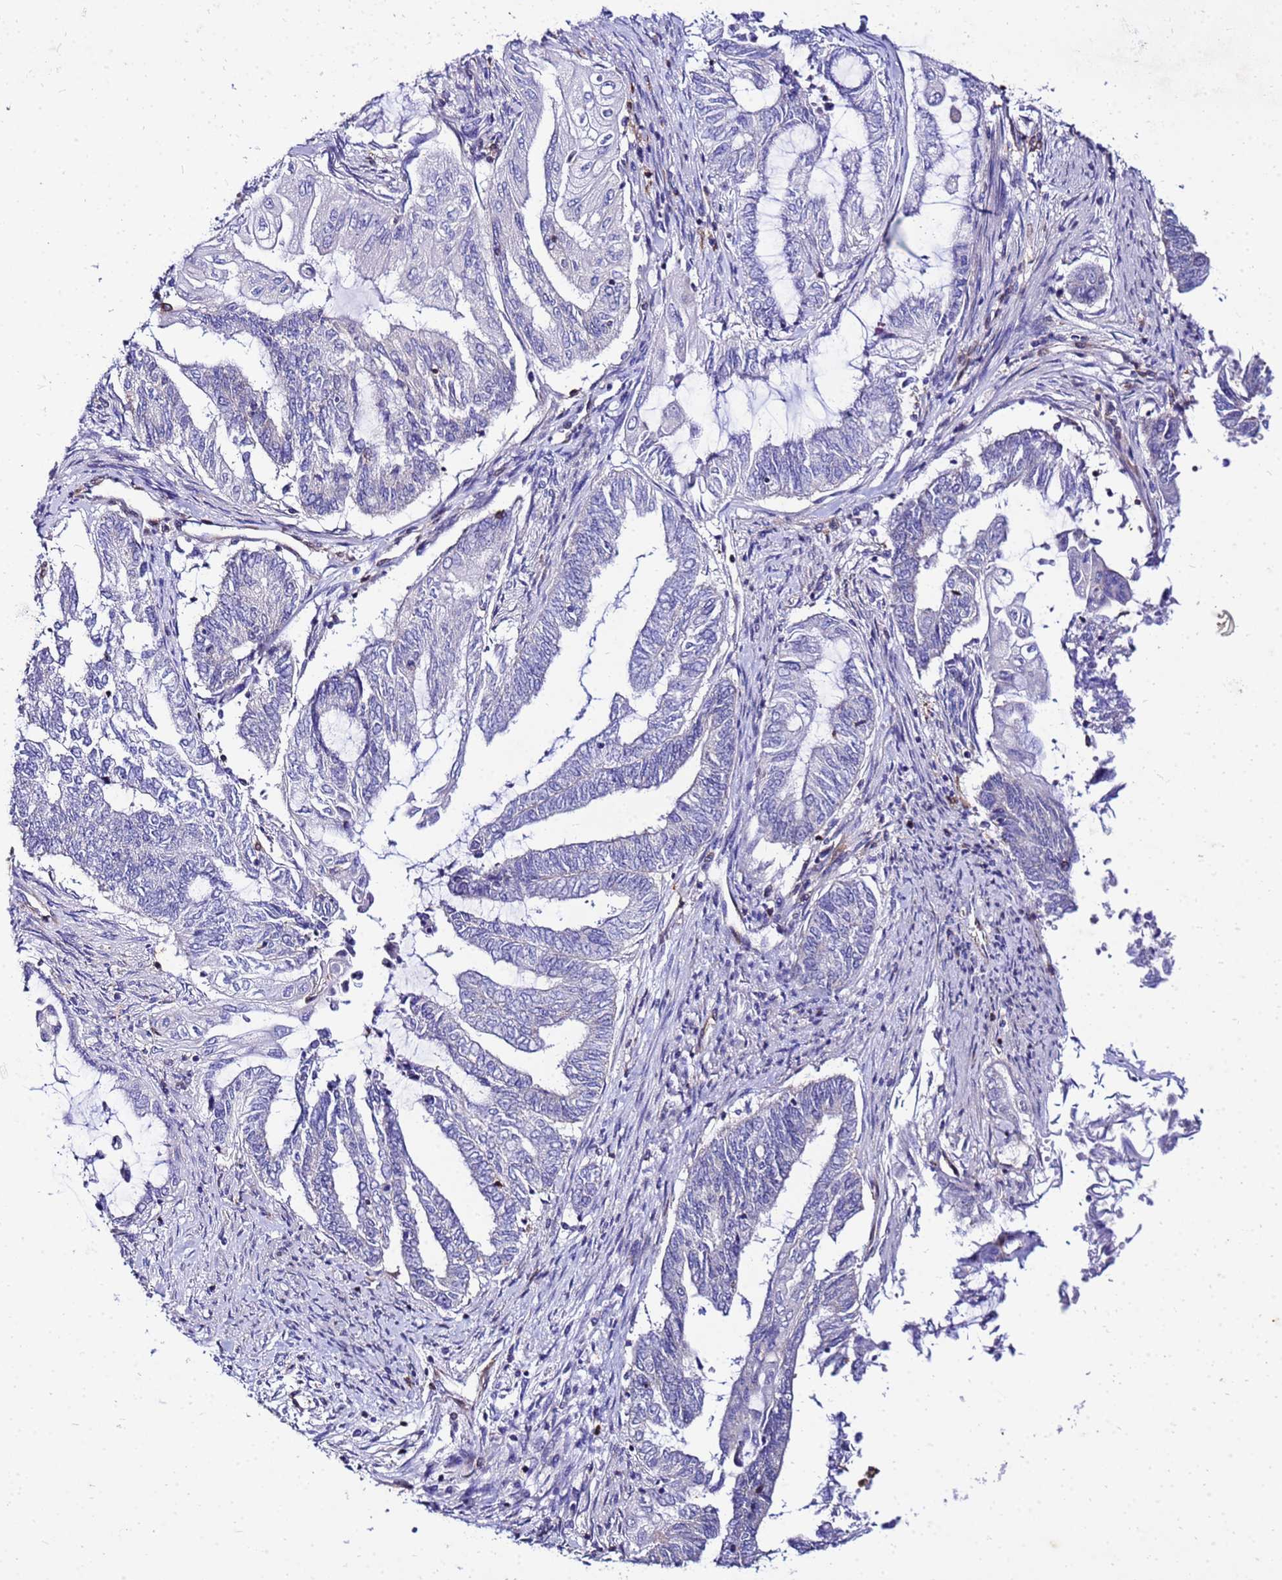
{"staining": {"intensity": "negative", "quantity": "none", "location": "none"}, "tissue": "endometrial cancer", "cell_type": "Tumor cells", "image_type": "cancer", "snomed": [{"axis": "morphology", "description": "Adenocarcinoma, NOS"}, {"axis": "topography", "description": "Uterus"}, {"axis": "topography", "description": "Endometrium"}], "caption": "A high-resolution photomicrograph shows IHC staining of endometrial cancer (adenocarcinoma), which shows no significant positivity in tumor cells.", "gene": "DBNDD2", "patient": {"sex": "female", "age": 70}}